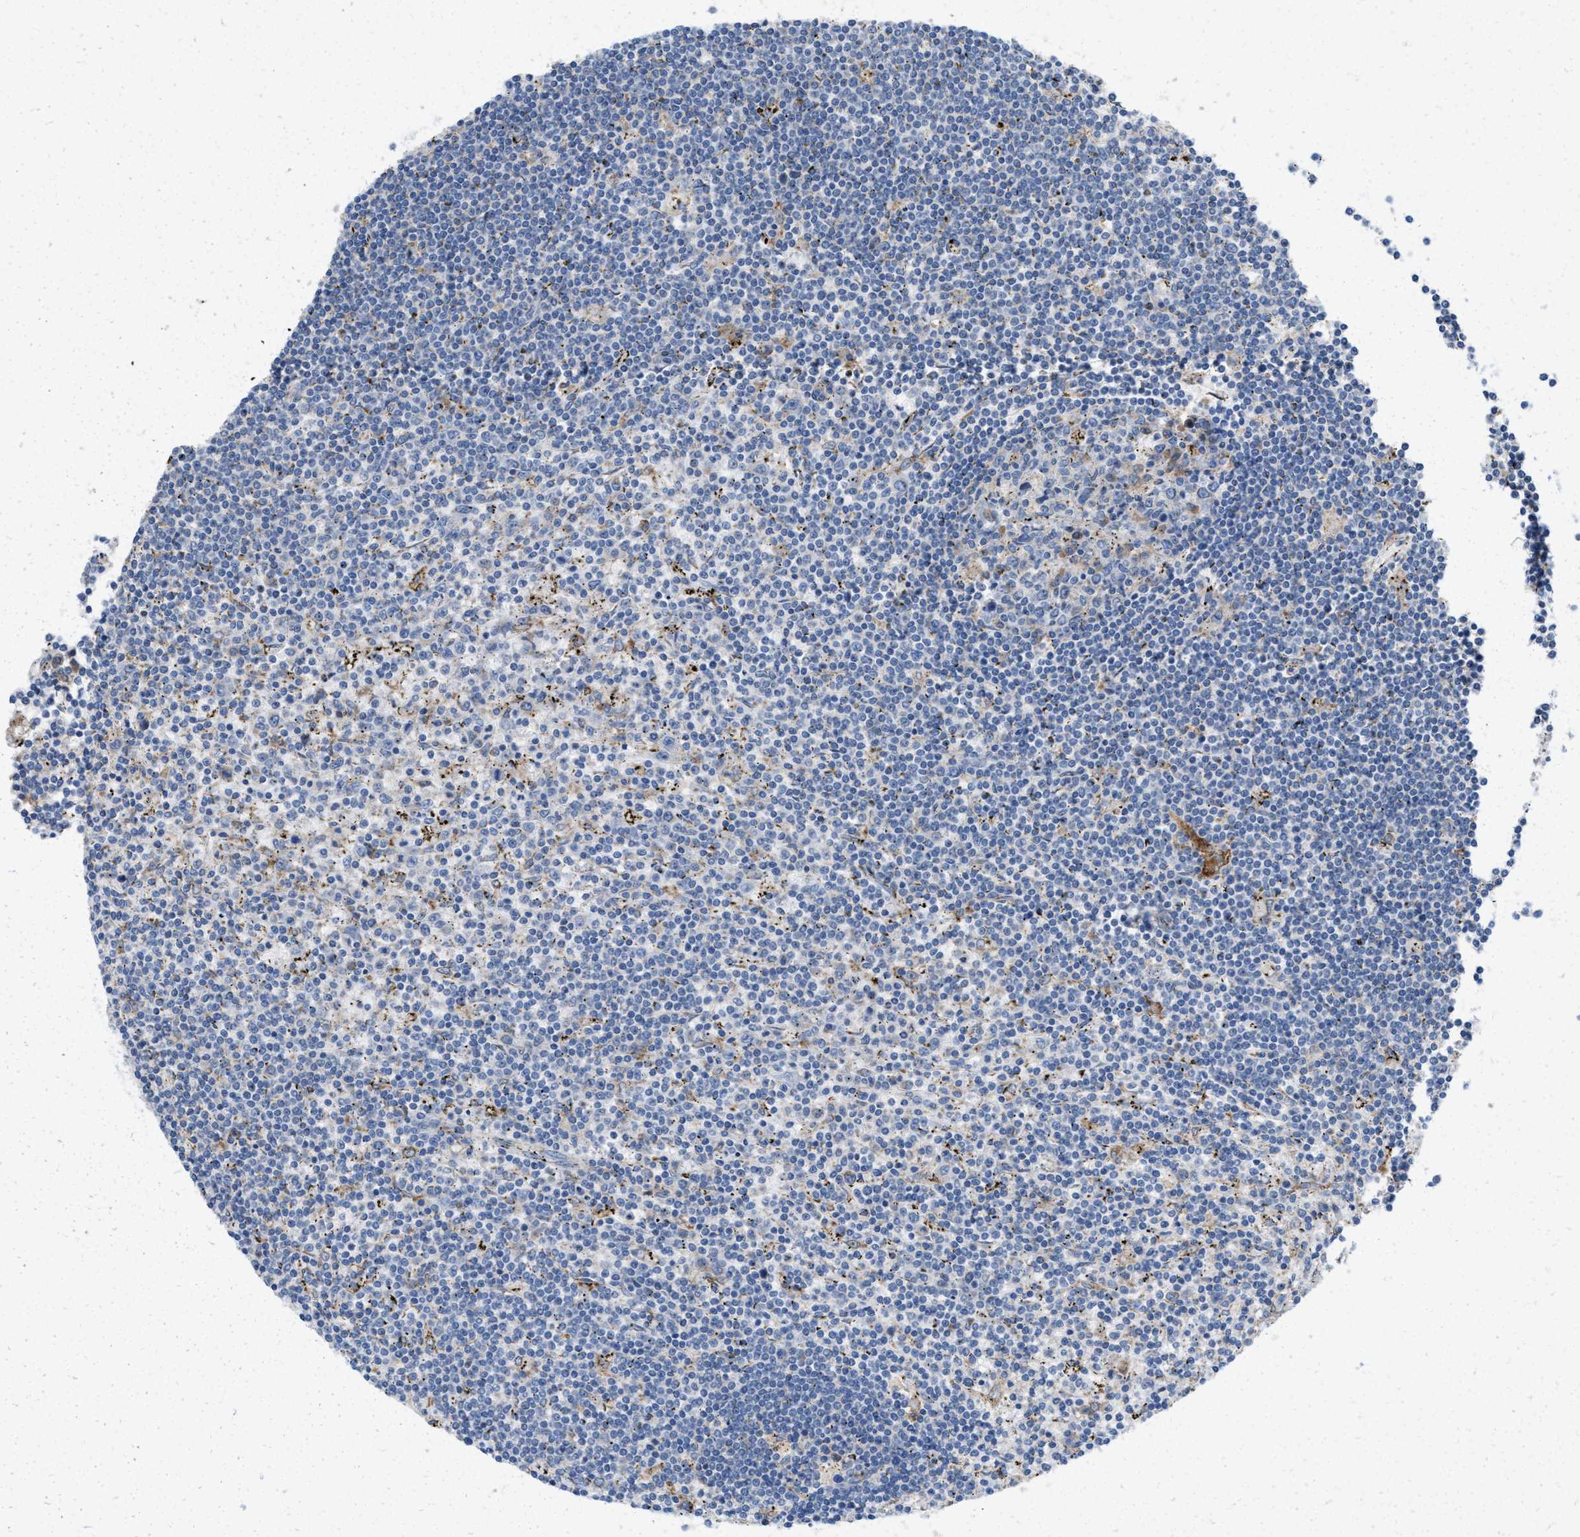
{"staining": {"intensity": "negative", "quantity": "none", "location": "none"}, "tissue": "lymphoma", "cell_type": "Tumor cells", "image_type": "cancer", "snomed": [{"axis": "morphology", "description": "Malignant lymphoma, non-Hodgkin's type, Low grade"}, {"axis": "topography", "description": "Spleen"}], "caption": "Tumor cells are negative for brown protein staining in lymphoma.", "gene": "DYNC2I1", "patient": {"sex": "male", "age": 76}}